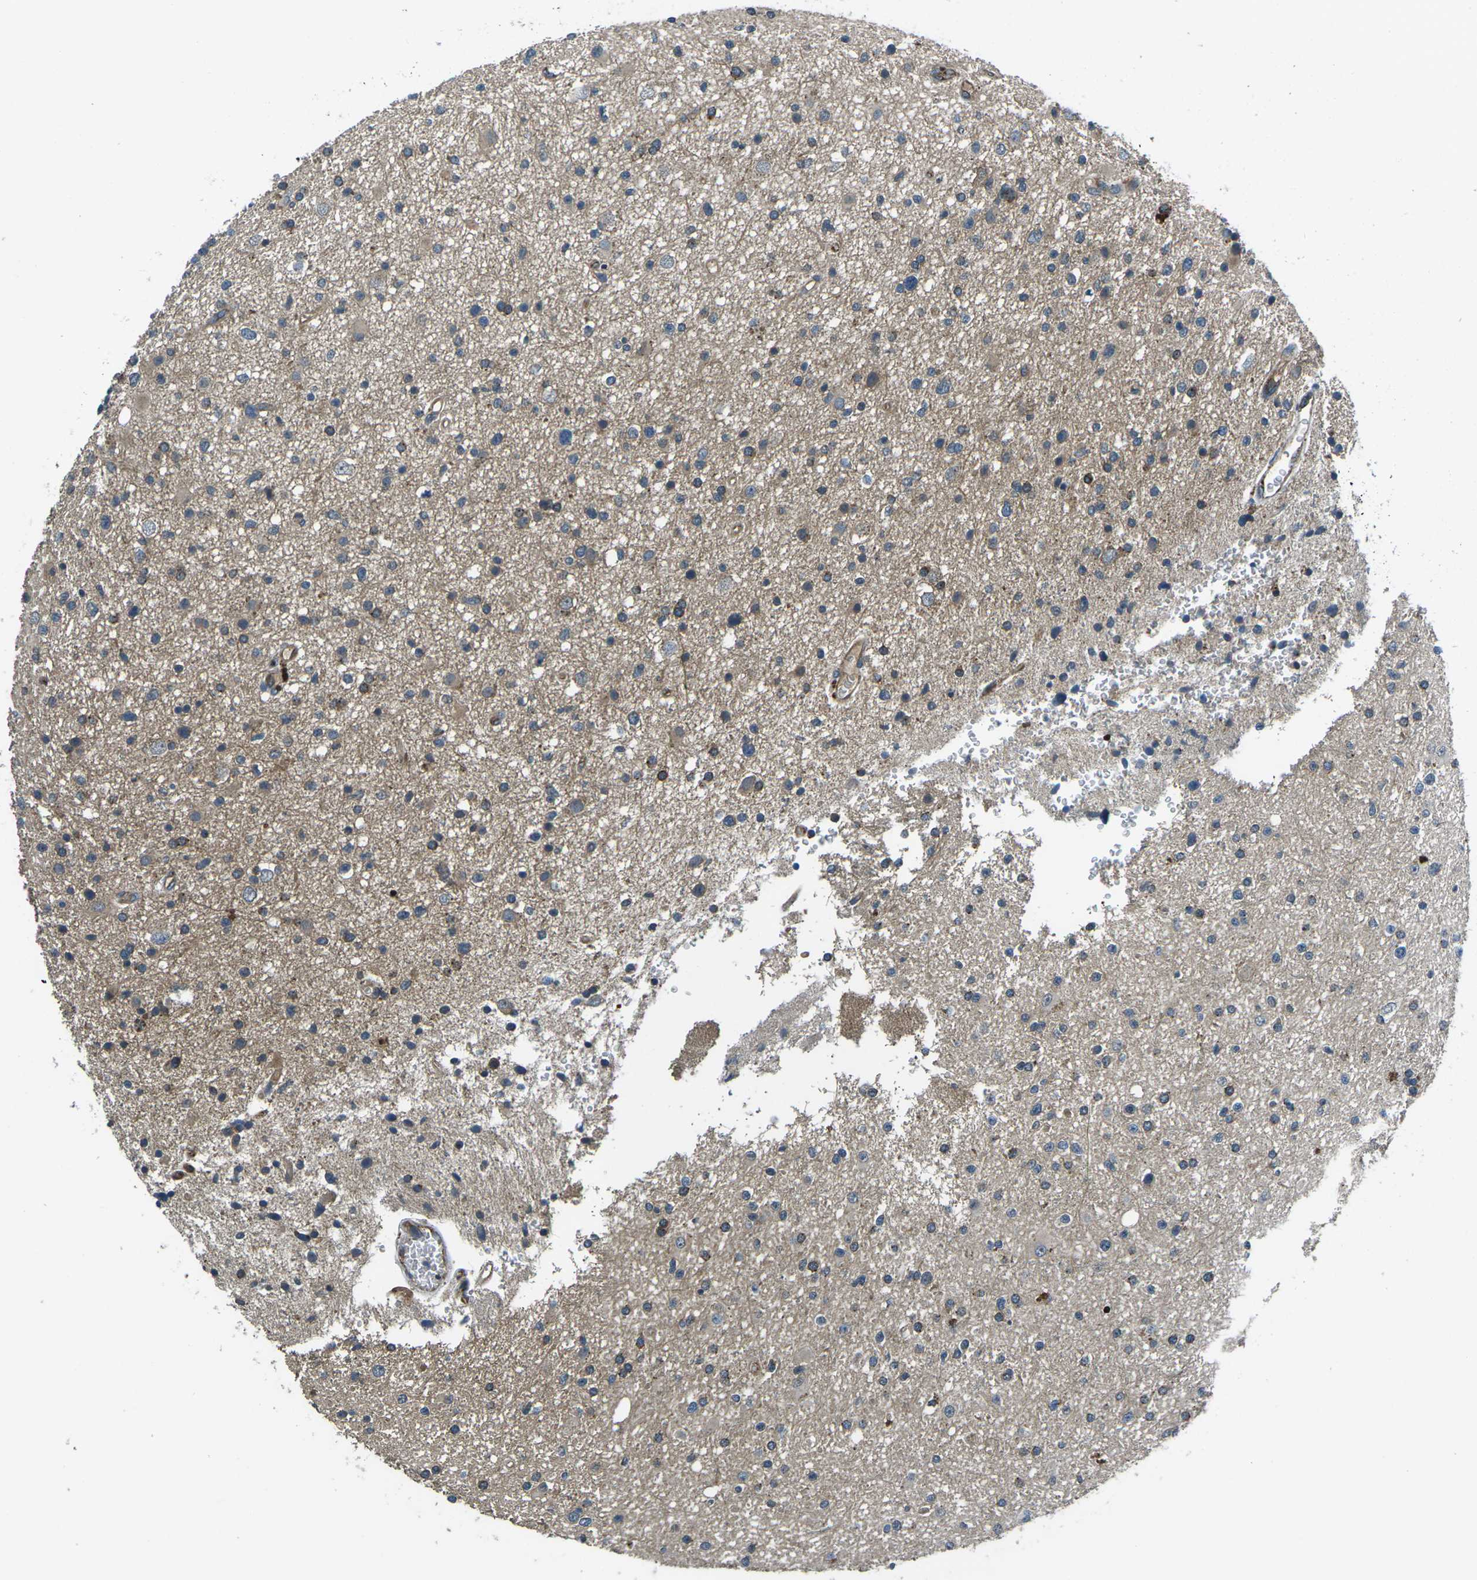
{"staining": {"intensity": "weak", "quantity": "<25%", "location": "cytoplasmic/membranous"}, "tissue": "glioma", "cell_type": "Tumor cells", "image_type": "cancer", "snomed": [{"axis": "morphology", "description": "Glioma, malignant, High grade"}, {"axis": "topography", "description": "Brain"}], "caption": "Immunohistochemical staining of glioma shows no significant positivity in tumor cells.", "gene": "AFAP1", "patient": {"sex": "male", "age": 33}}